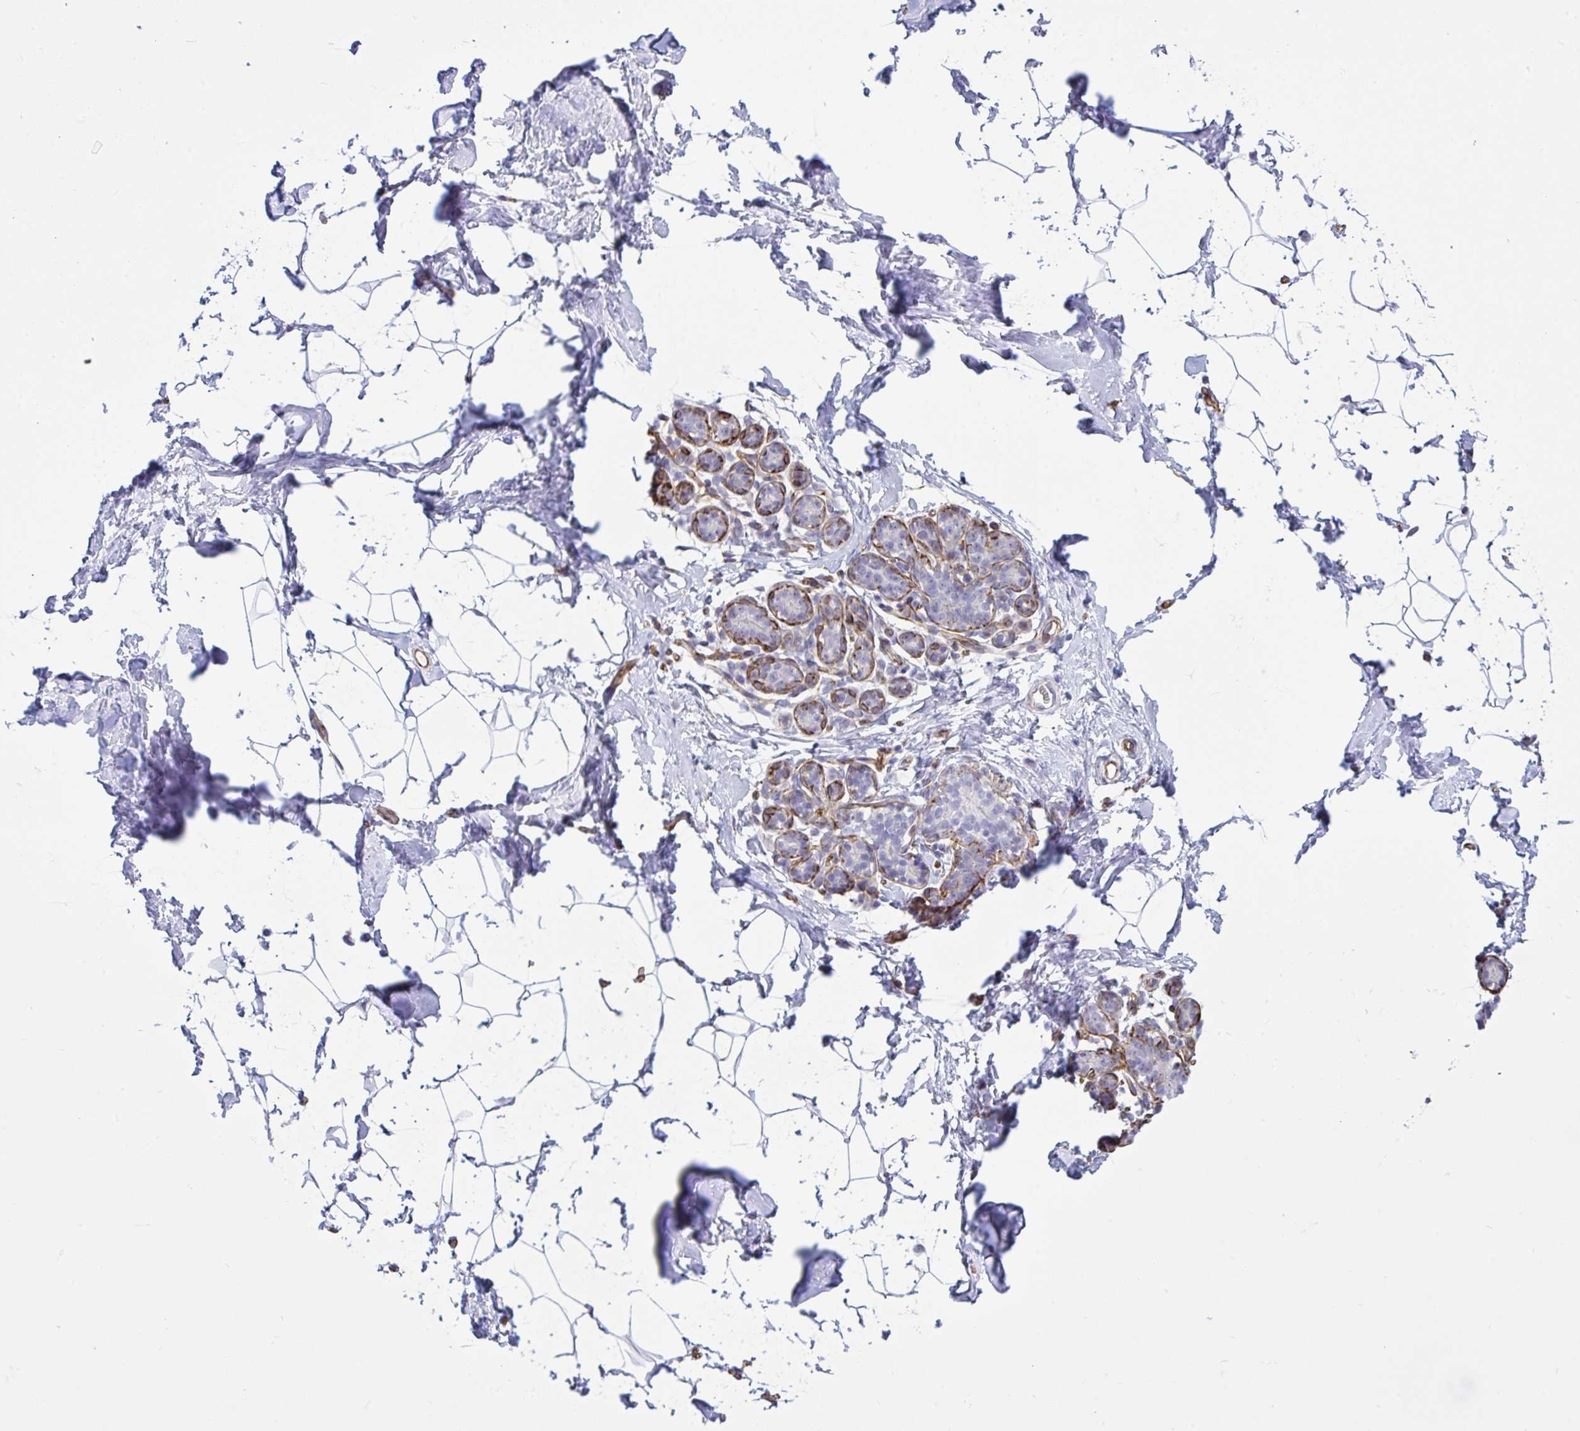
{"staining": {"intensity": "negative", "quantity": "none", "location": "none"}, "tissue": "breast", "cell_type": "Adipocytes", "image_type": "normal", "snomed": [{"axis": "morphology", "description": "Normal tissue, NOS"}, {"axis": "topography", "description": "Breast"}], "caption": "DAB (3,3'-diaminobenzidine) immunohistochemical staining of unremarkable breast reveals no significant expression in adipocytes.", "gene": "SLC35B1", "patient": {"sex": "female", "age": 32}}